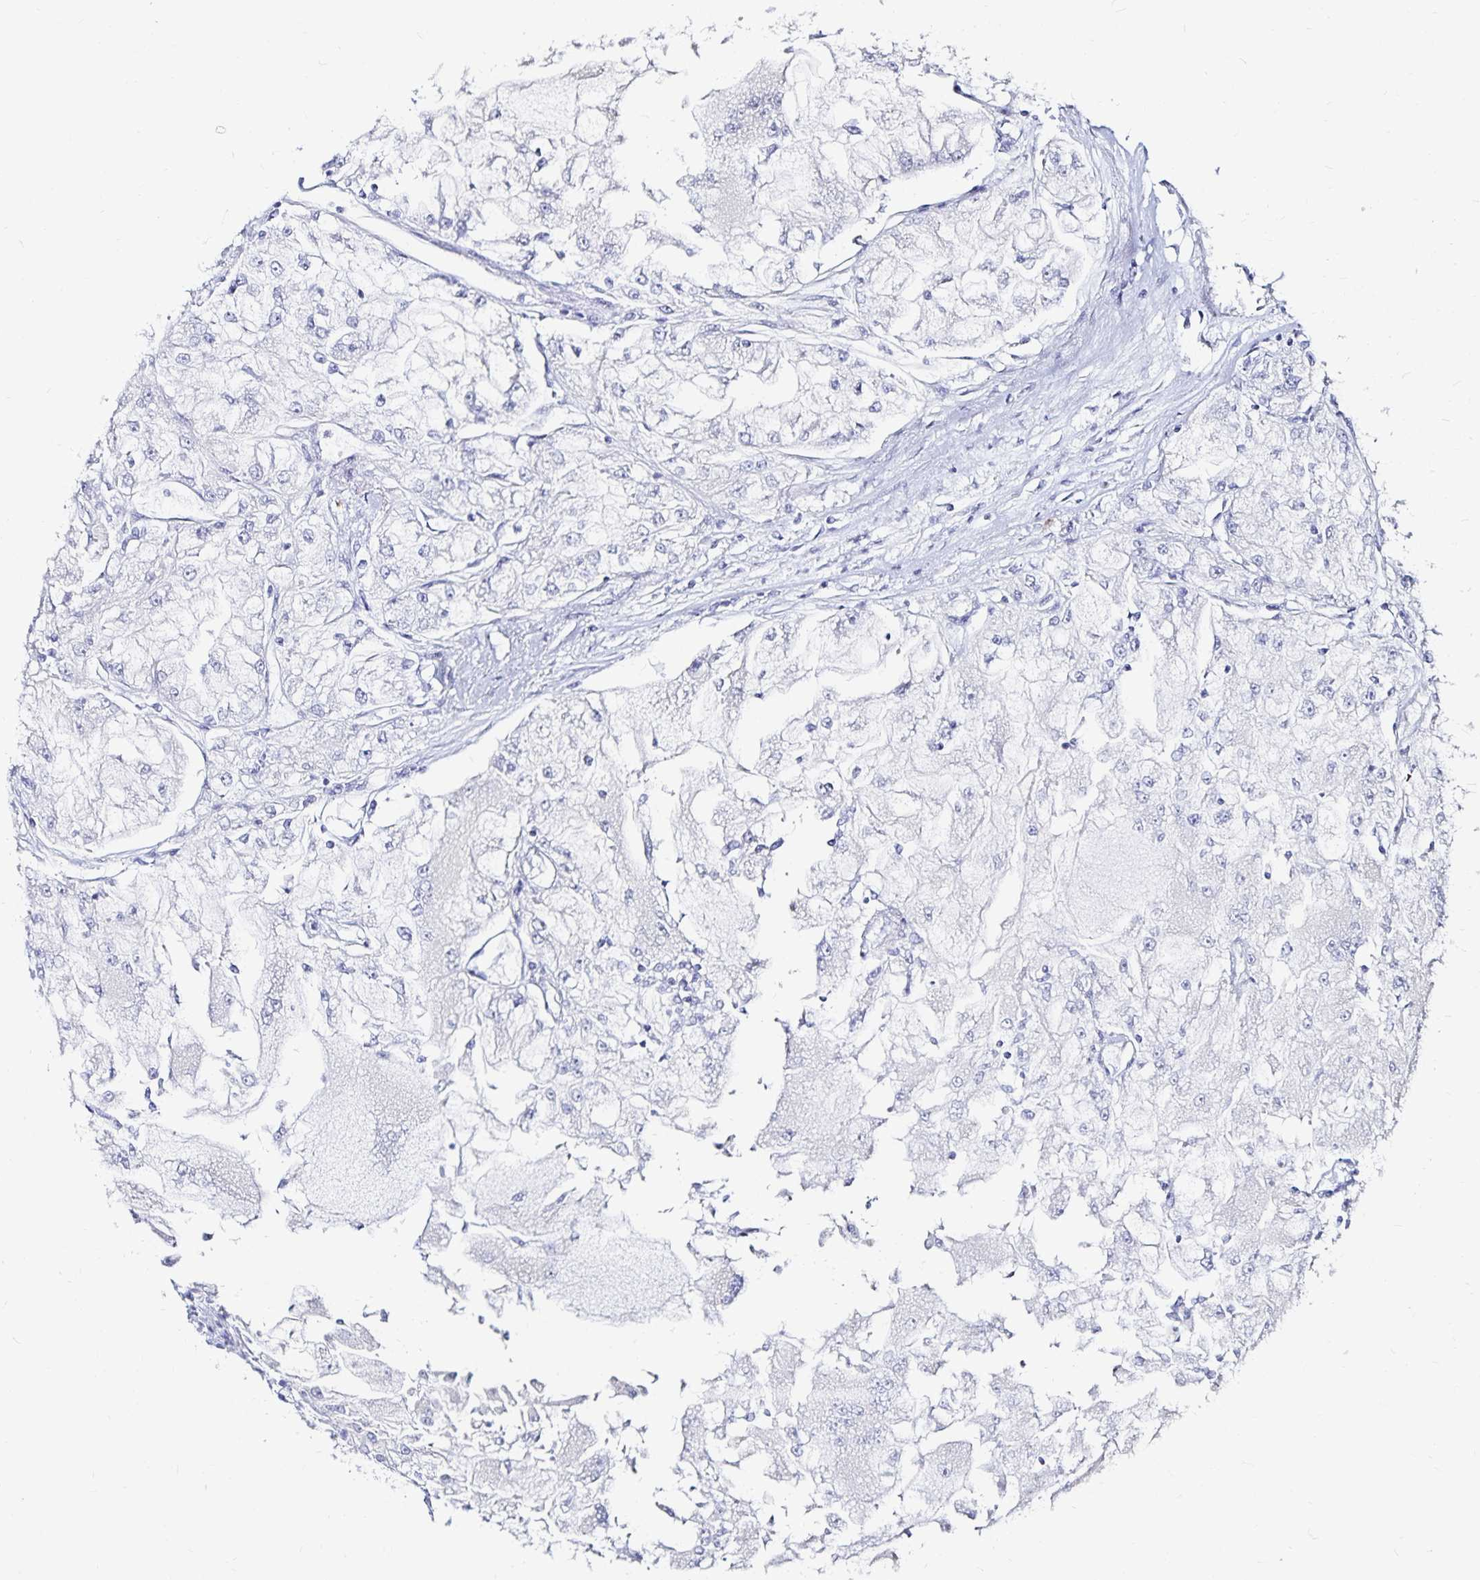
{"staining": {"intensity": "negative", "quantity": "none", "location": "none"}, "tissue": "renal cancer", "cell_type": "Tumor cells", "image_type": "cancer", "snomed": [{"axis": "morphology", "description": "Adenocarcinoma, NOS"}, {"axis": "topography", "description": "Kidney"}], "caption": "High magnification brightfield microscopy of adenocarcinoma (renal) stained with DAB (3,3'-diaminobenzidine) (brown) and counterstained with hematoxylin (blue): tumor cells show no significant staining.", "gene": "TNIP1", "patient": {"sex": "female", "age": 72}}